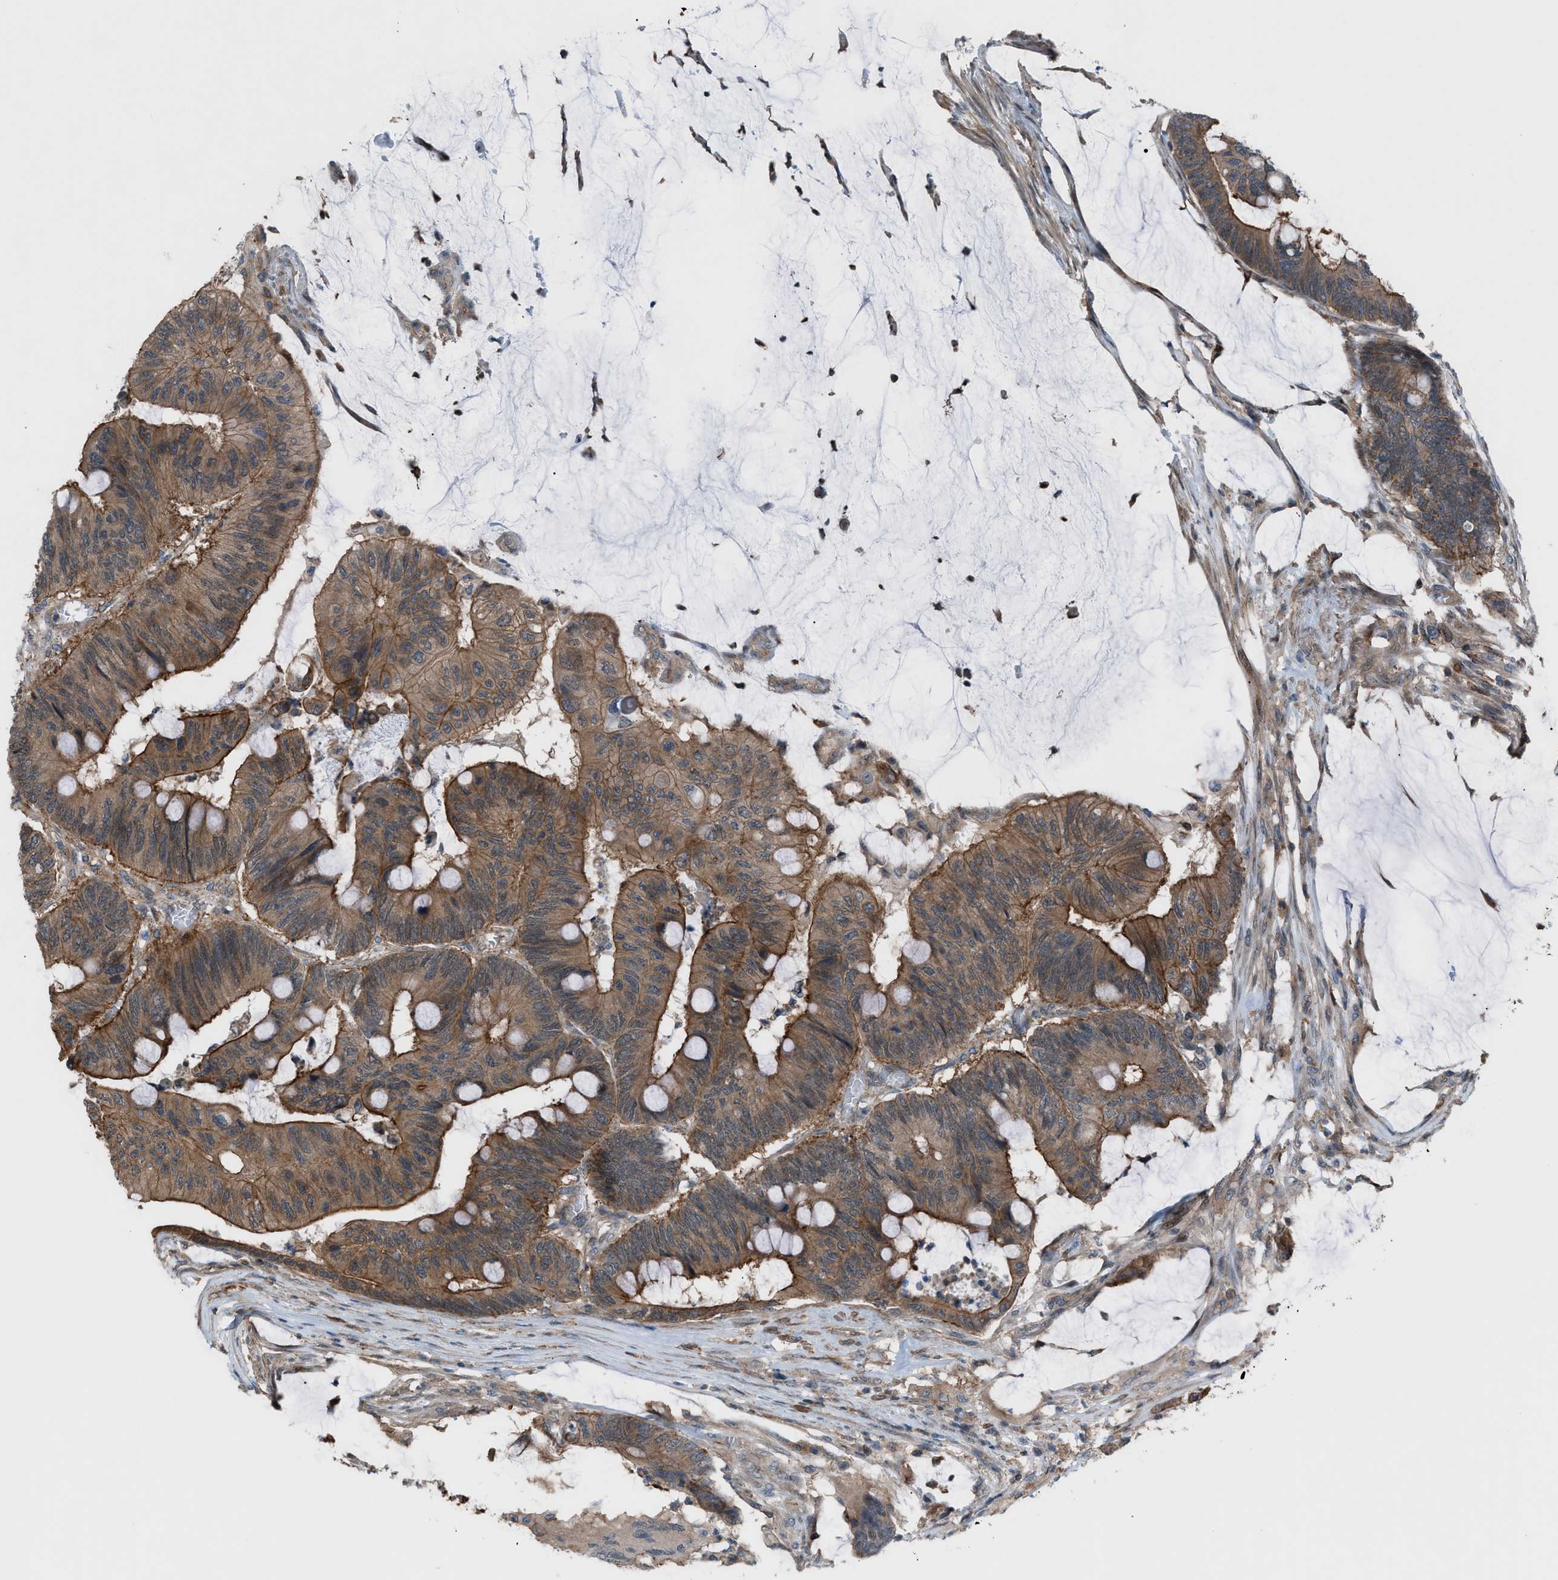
{"staining": {"intensity": "strong", "quantity": ">75%", "location": "cytoplasmic/membranous"}, "tissue": "colorectal cancer", "cell_type": "Tumor cells", "image_type": "cancer", "snomed": [{"axis": "morphology", "description": "Normal tissue, NOS"}, {"axis": "morphology", "description": "Adenocarcinoma, NOS"}, {"axis": "topography", "description": "Rectum"}], "caption": "DAB (3,3'-diaminobenzidine) immunohistochemical staining of colorectal cancer demonstrates strong cytoplasmic/membranous protein positivity in approximately >75% of tumor cells.", "gene": "DYRK1A", "patient": {"sex": "male", "age": 92}}